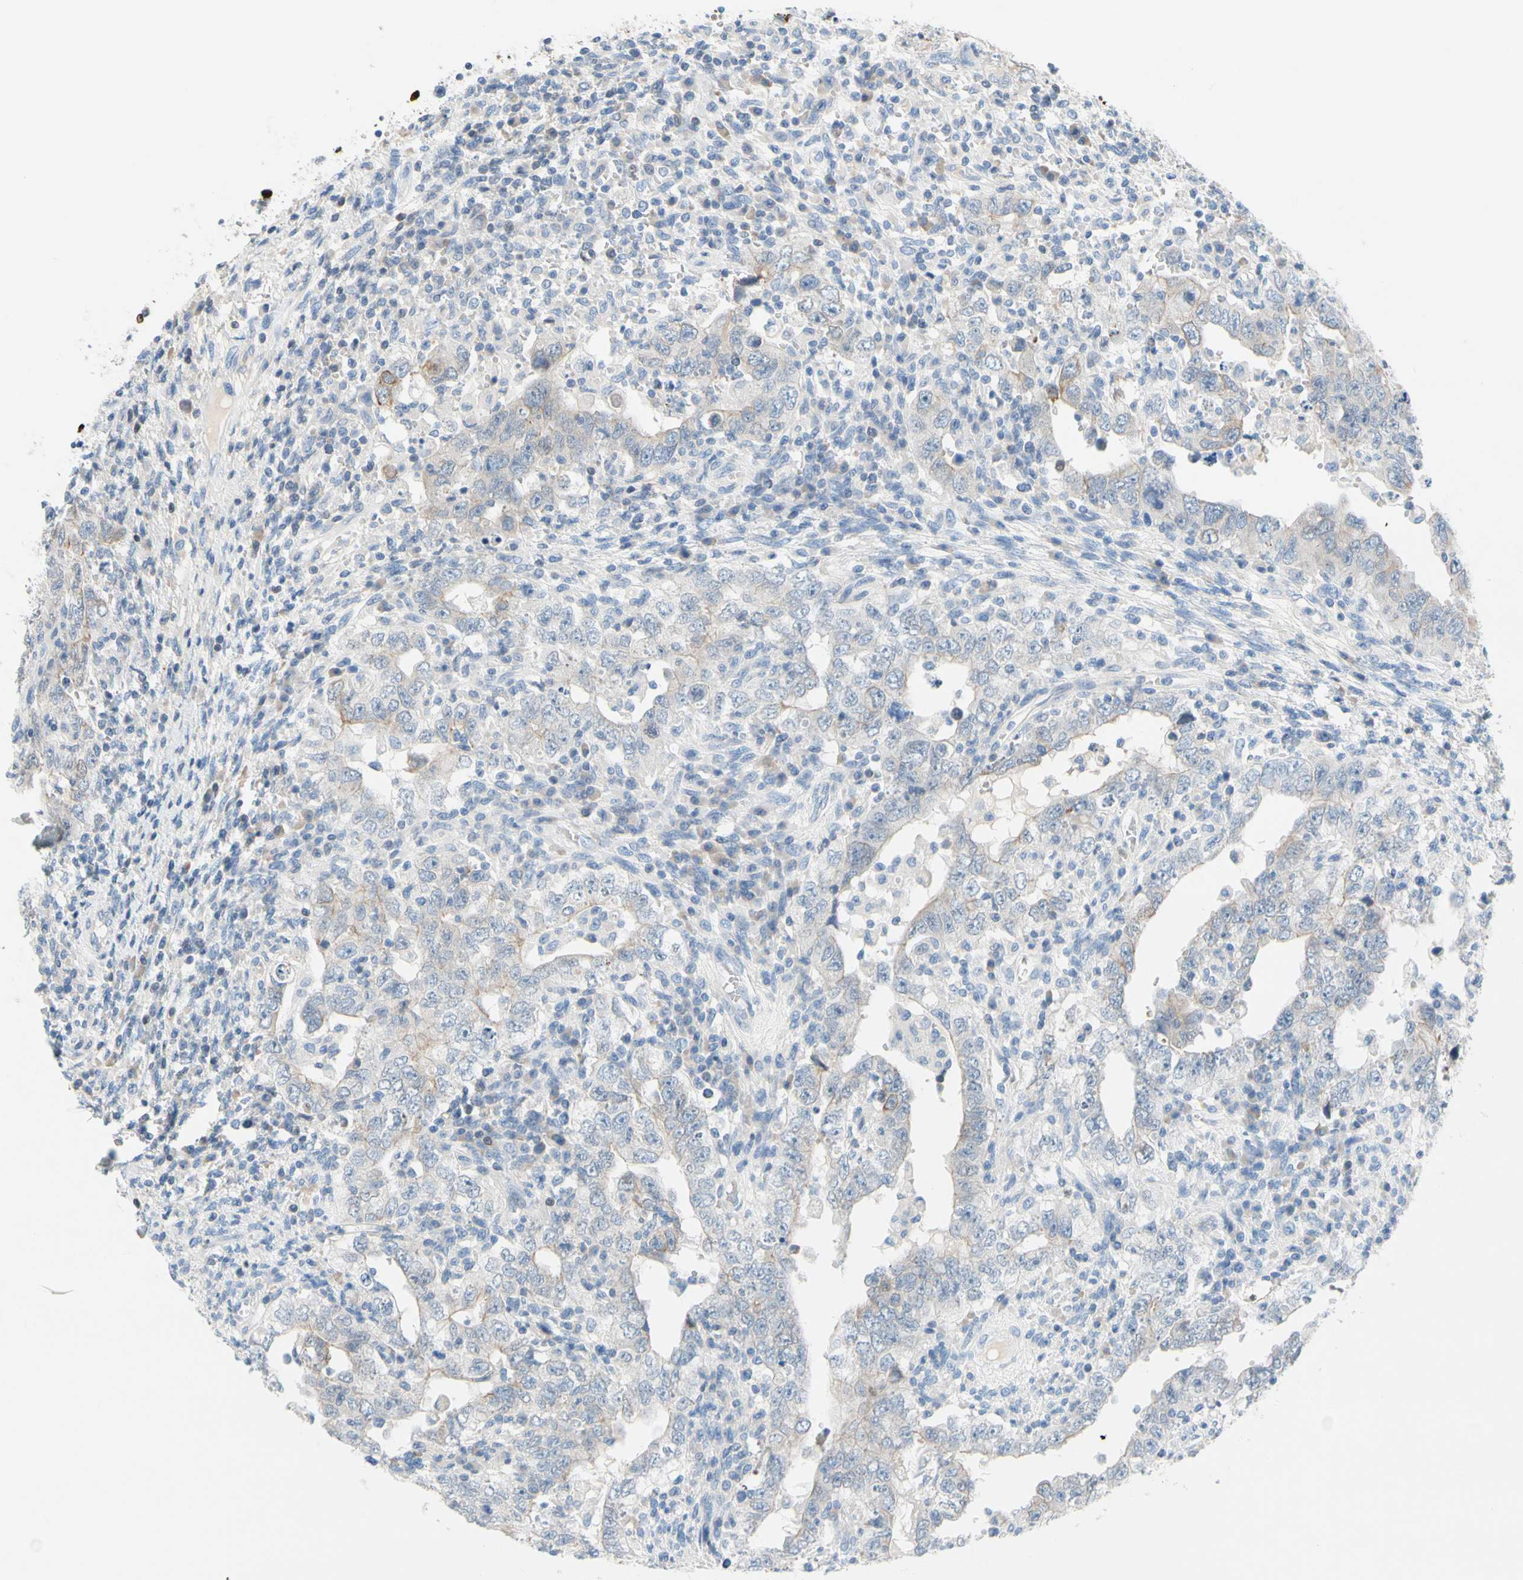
{"staining": {"intensity": "weak", "quantity": "<25%", "location": "cytoplasmic/membranous"}, "tissue": "testis cancer", "cell_type": "Tumor cells", "image_type": "cancer", "snomed": [{"axis": "morphology", "description": "Carcinoma, Embryonal, NOS"}, {"axis": "topography", "description": "Testis"}], "caption": "The immunohistochemistry (IHC) micrograph has no significant staining in tumor cells of testis embryonal carcinoma tissue.", "gene": "ZNF132", "patient": {"sex": "male", "age": 26}}